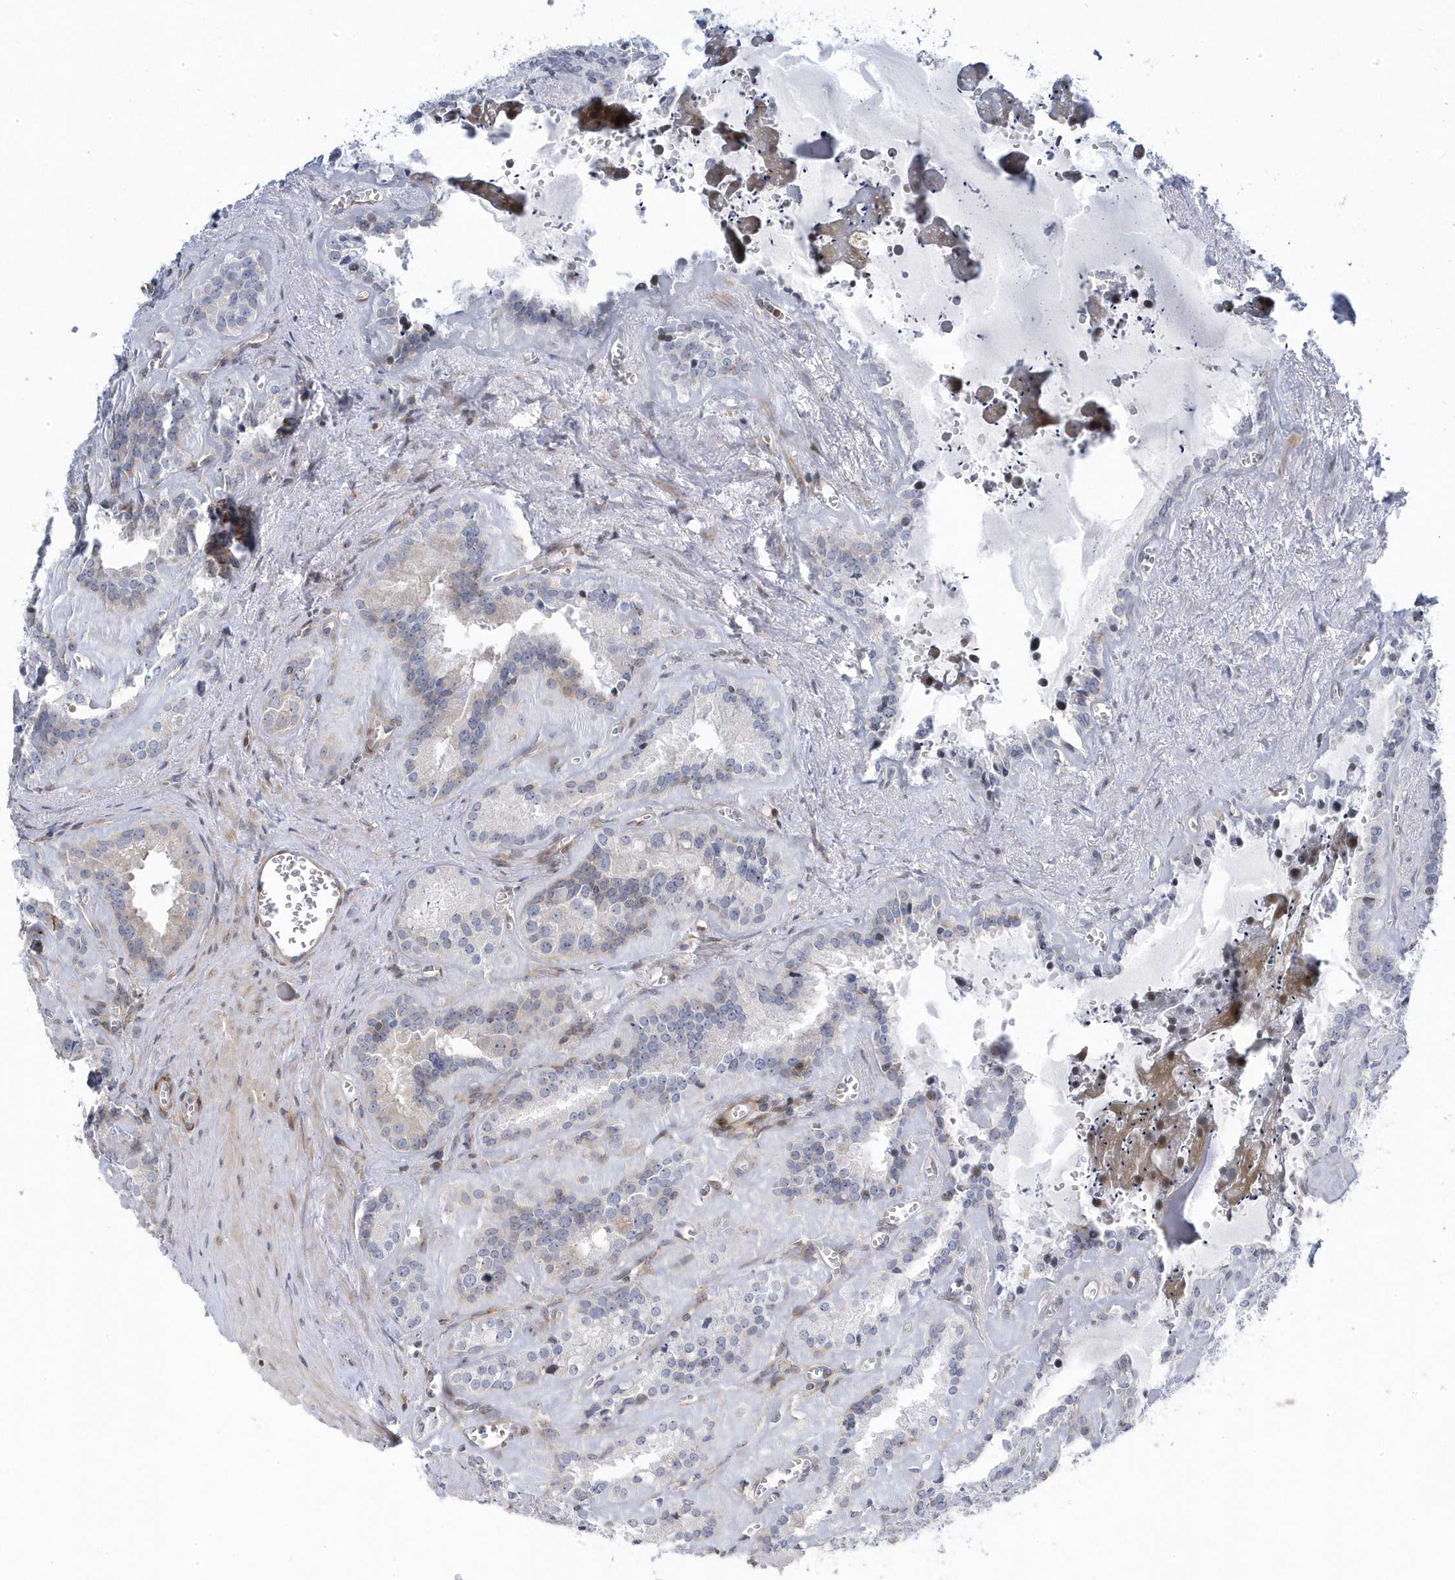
{"staining": {"intensity": "moderate", "quantity": "<25%", "location": "cytoplasmic/membranous"}, "tissue": "seminal vesicle", "cell_type": "Glandular cells", "image_type": "normal", "snomed": [{"axis": "morphology", "description": "Normal tissue, NOS"}, {"axis": "topography", "description": "Prostate"}, {"axis": "topography", "description": "Seminal veicle"}], "caption": "Immunohistochemical staining of benign human seminal vesicle demonstrates moderate cytoplasmic/membranous protein positivity in approximately <25% of glandular cells.", "gene": "MAP7D3", "patient": {"sex": "male", "age": 59}}